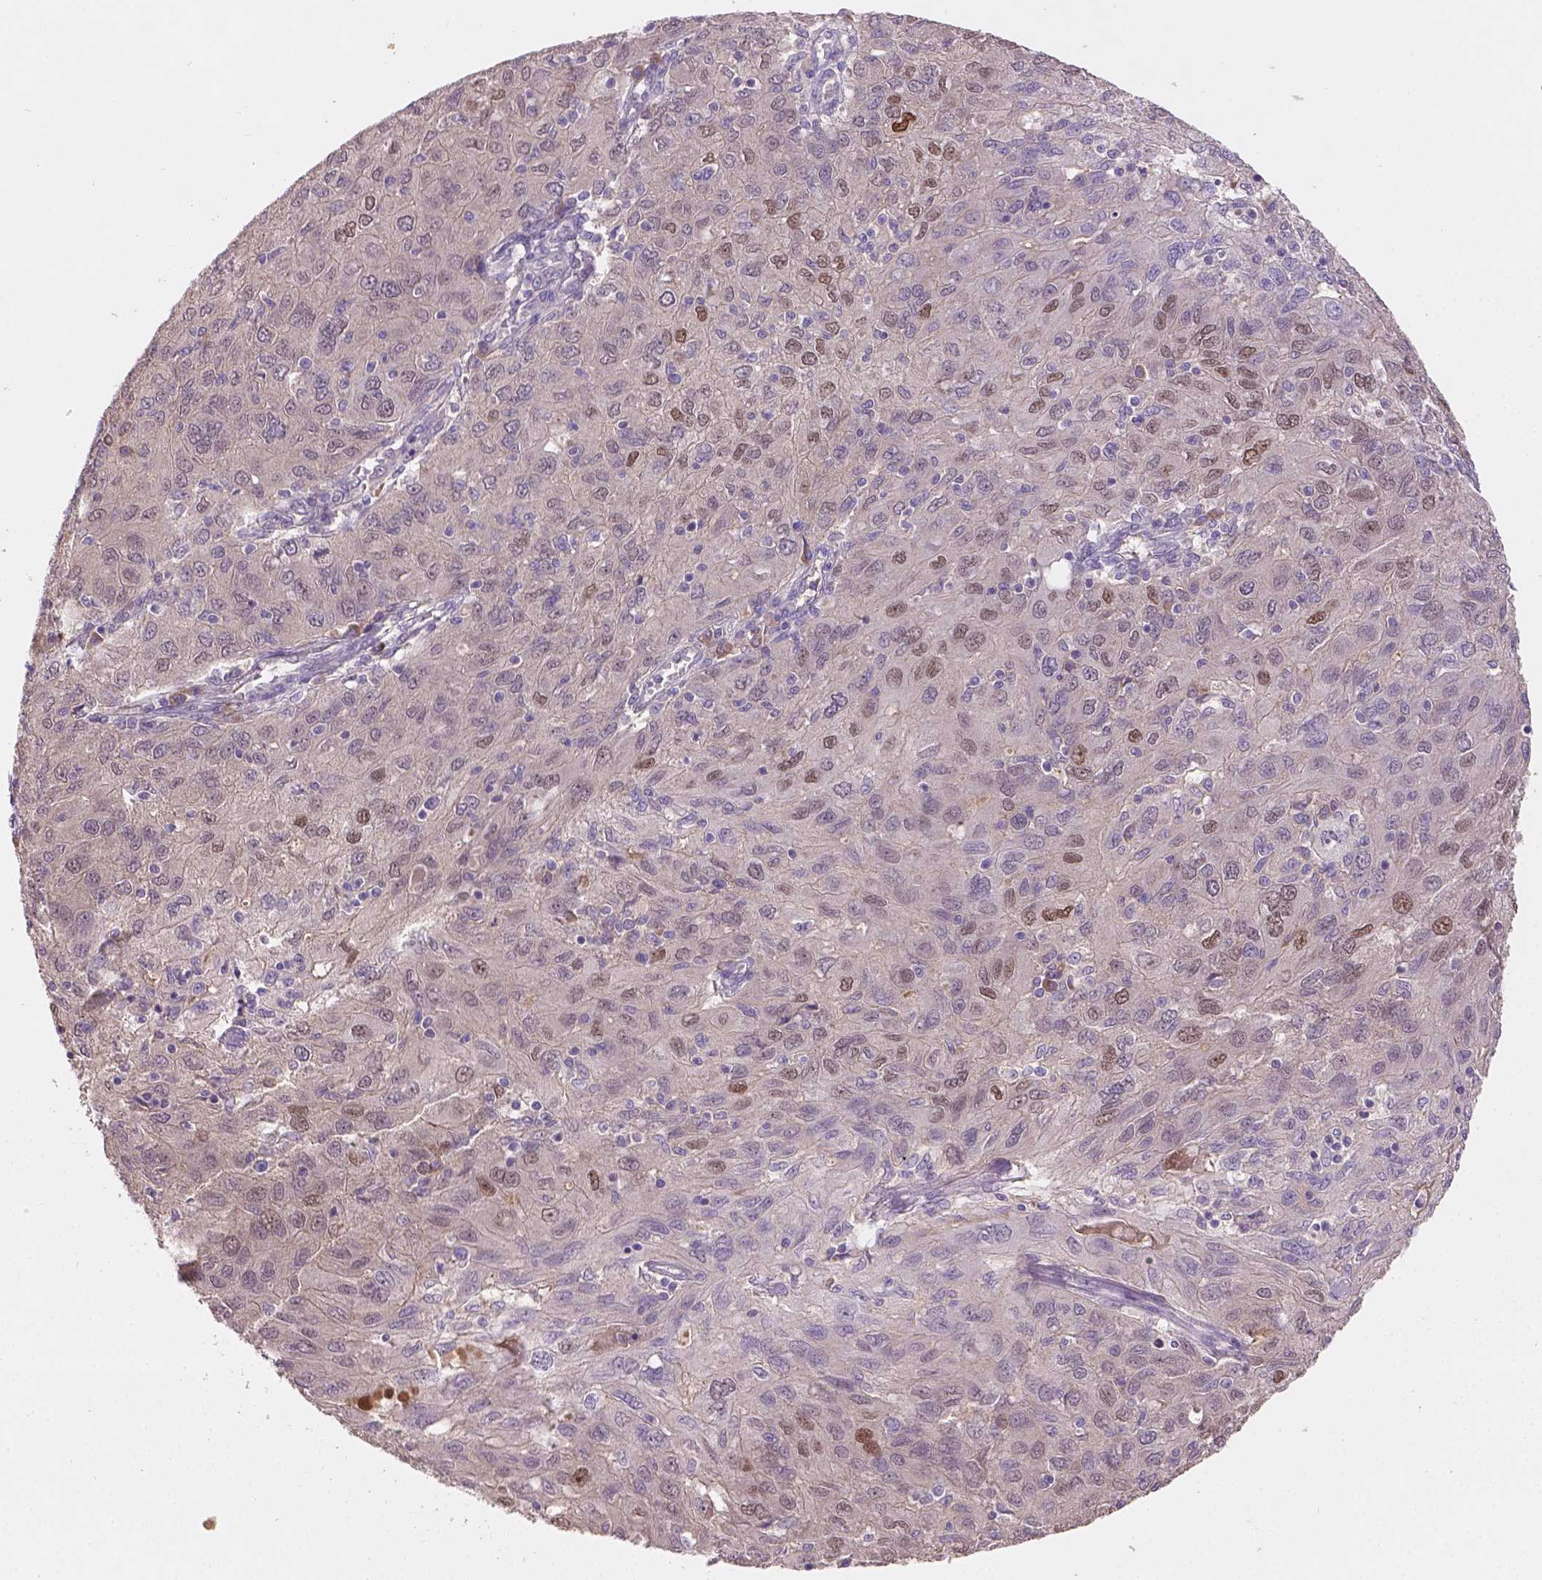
{"staining": {"intensity": "moderate", "quantity": "<25%", "location": "nuclear"}, "tissue": "ovarian cancer", "cell_type": "Tumor cells", "image_type": "cancer", "snomed": [{"axis": "morphology", "description": "Carcinoma, endometroid"}, {"axis": "topography", "description": "Ovary"}], "caption": "DAB (3,3'-diaminobenzidine) immunohistochemical staining of human endometroid carcinoma (ovarian) exhibits moderate nuclear protein positivity in approximately <25% of tumor cells. The staining is performed using DAB brown chromogen to label protein expression. The nuclei are counter-stained blue using hematoxylin.", "gene": "SOX17", "patient": {"sex": "female", "age": 50}}